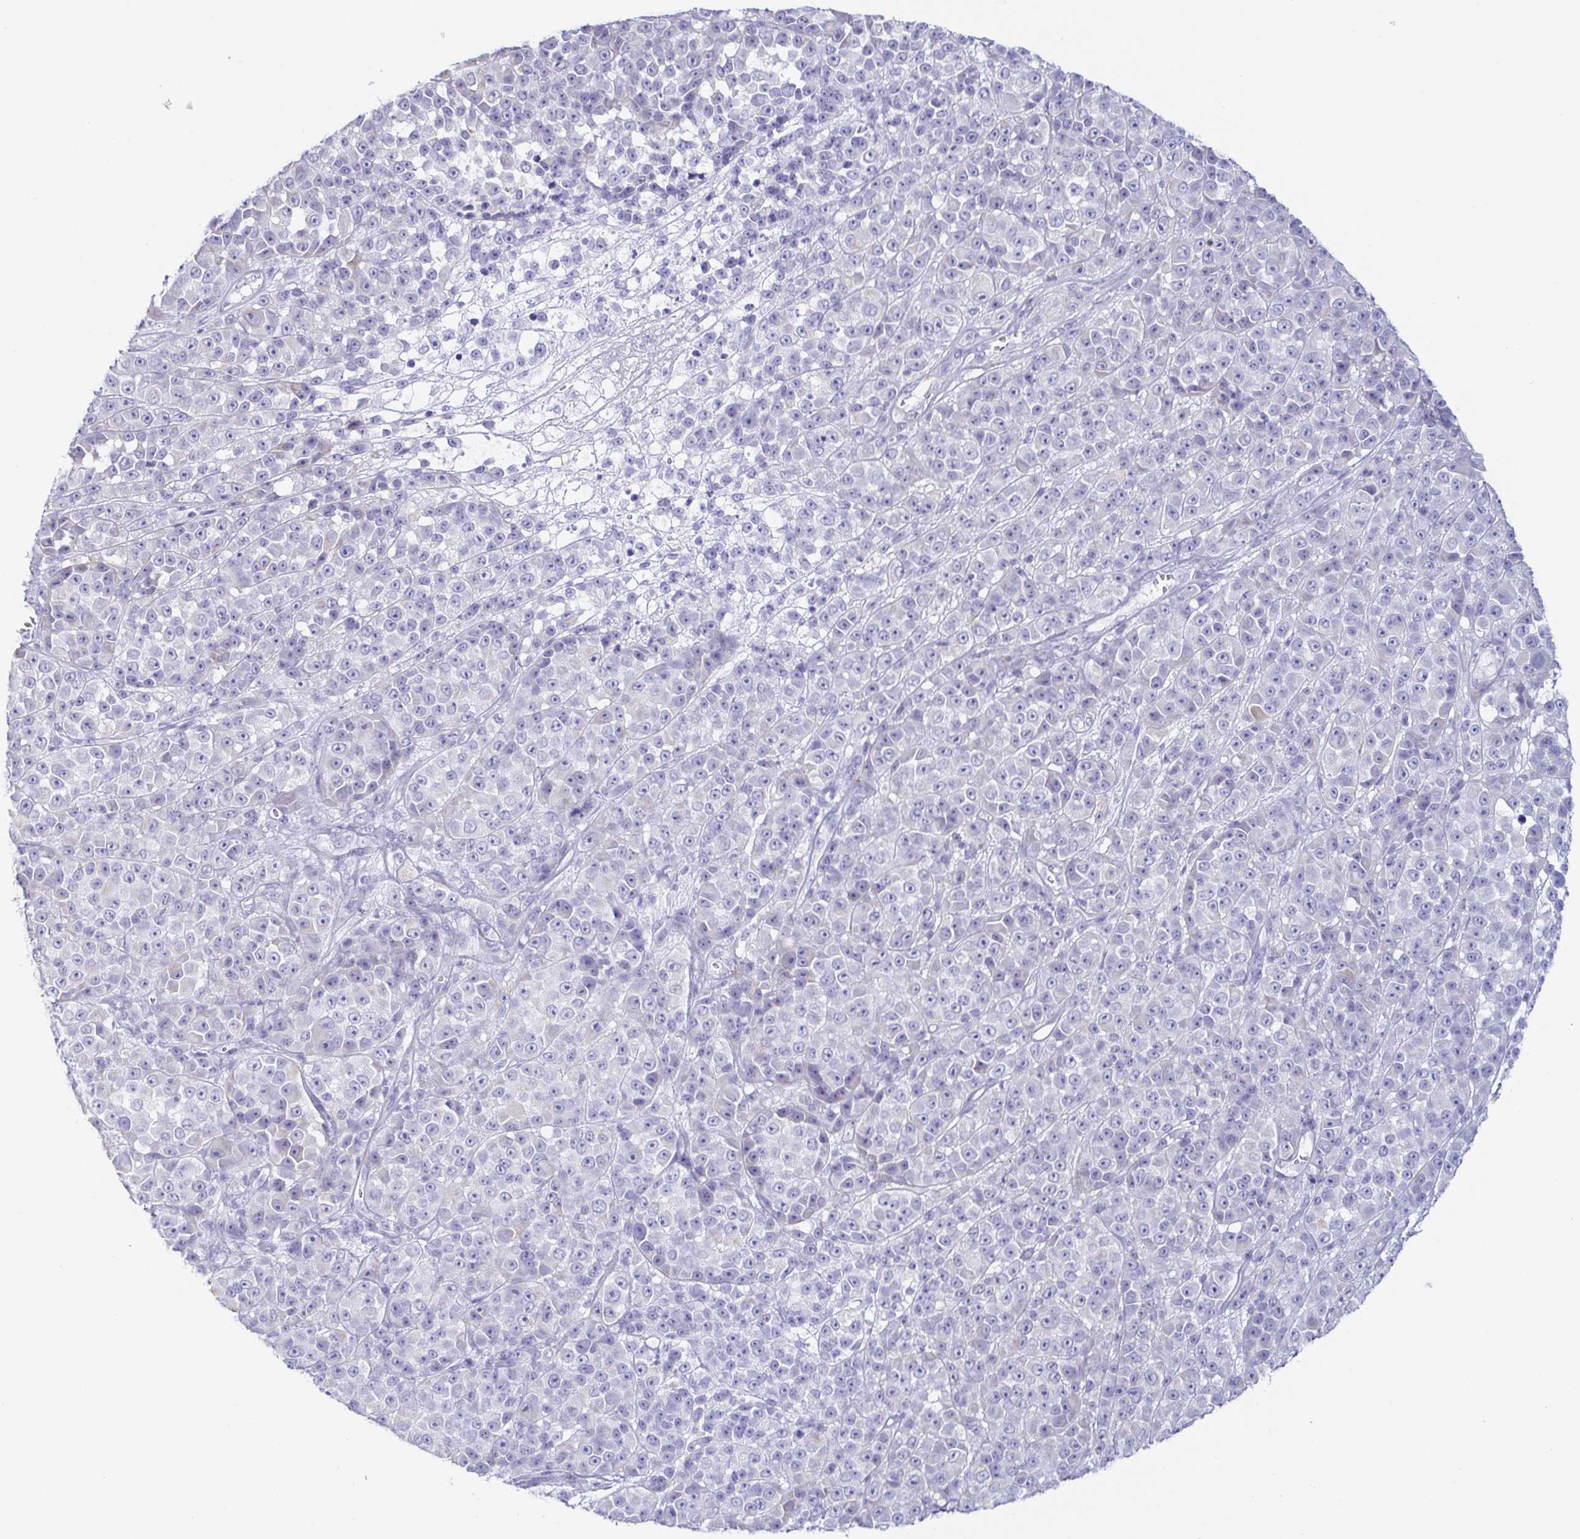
{"staining": {"intensity": "negative", "quantity": "none", "location": "none"}, "tissue": "melanoma", "cell_type": "Tumor cells", "image_type": "cancer", "snomed": [{"axis": "morphology", "description": "Malignant melanoma, NOS"}, {"axis": "topography", "description": "Skin"}, {"axis": "topography", "description": "Skin of back"}], "caption": "The immunohistochemistry (IHC) histopathology image has no significant staining in tumor cells of melanoma tissue.", "gene": "PRR27", "patient": {"sex": "male", "age": 91}}